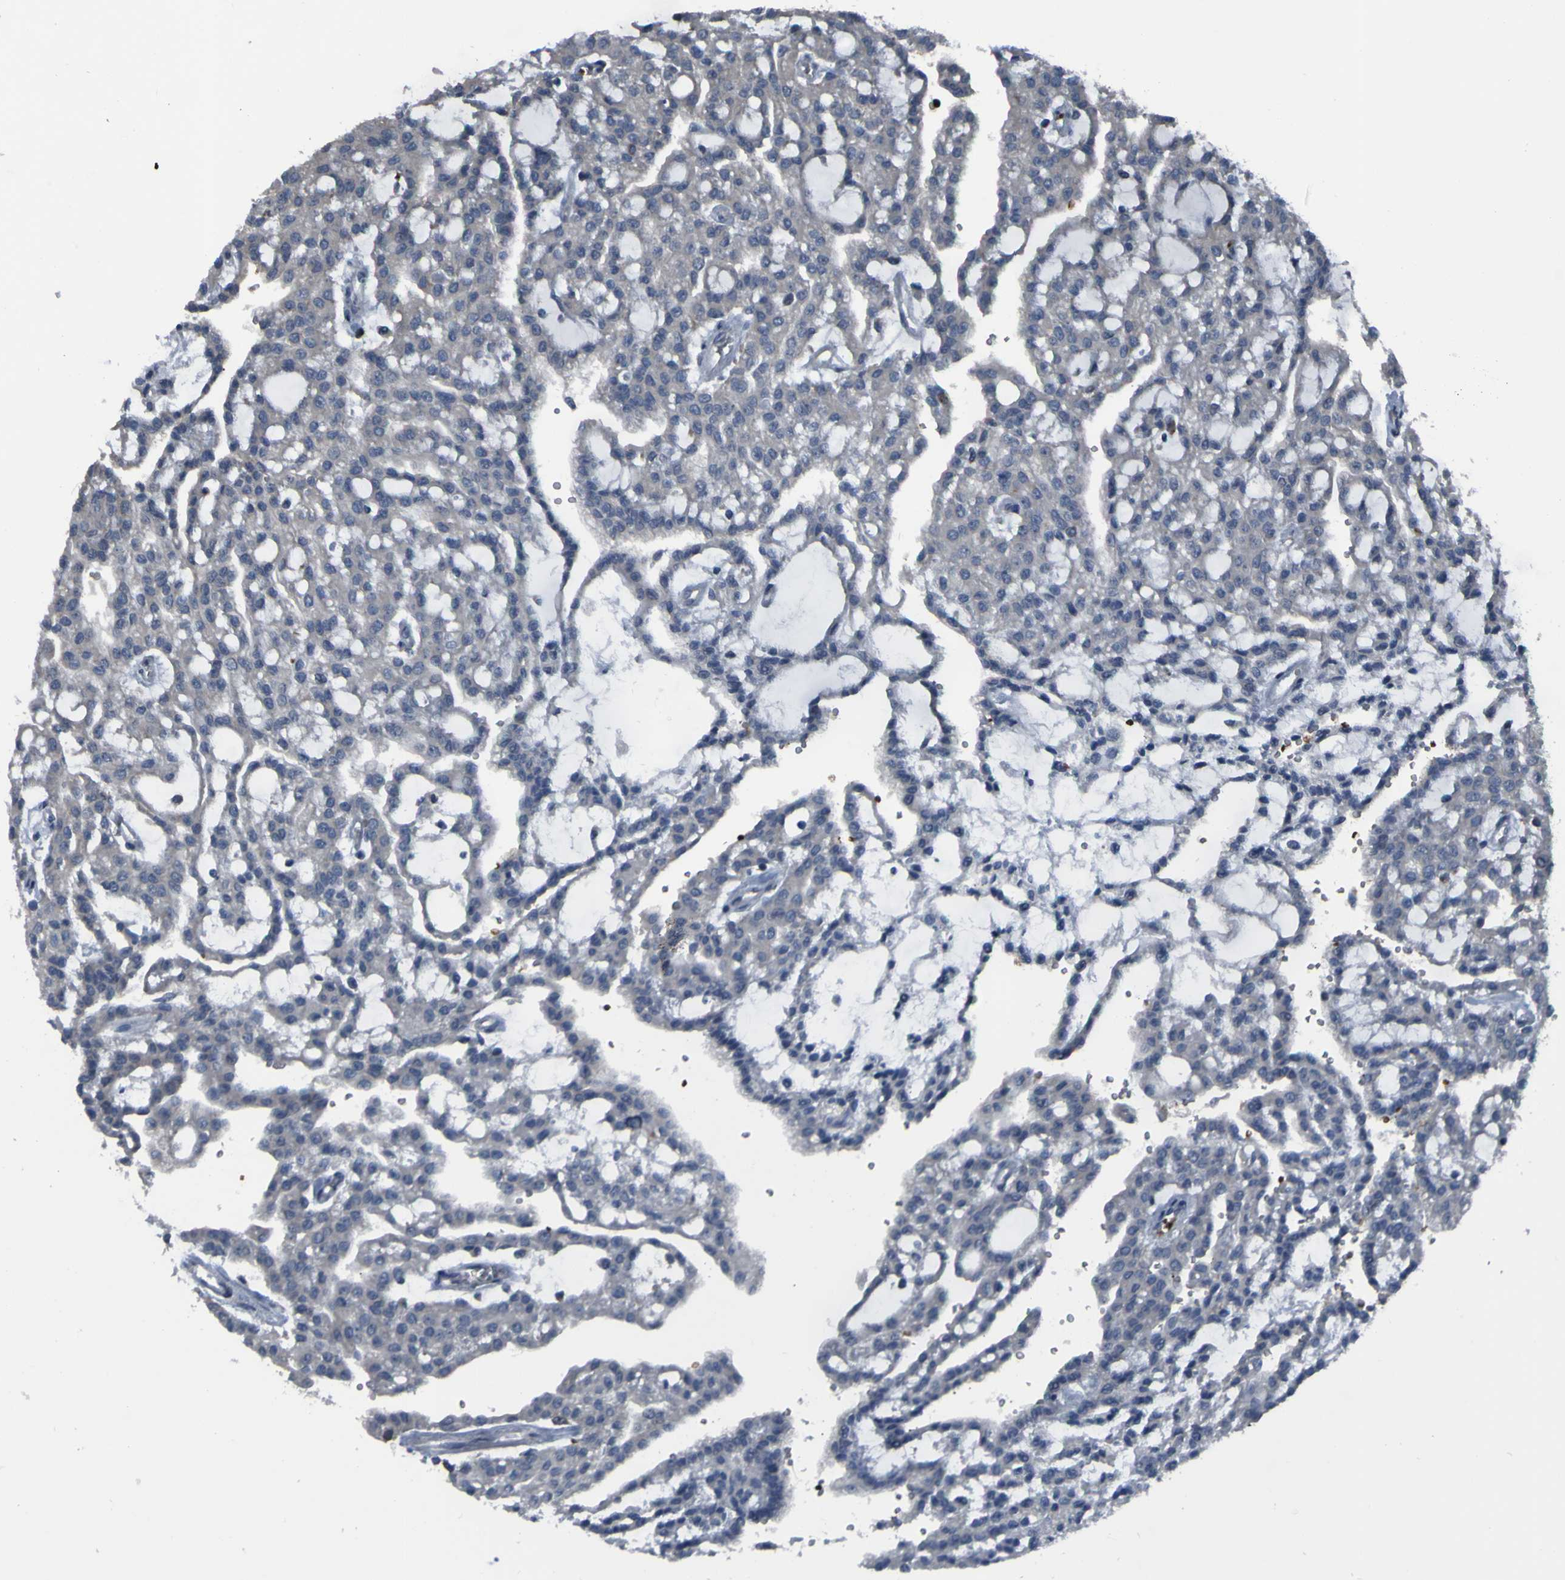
{"staining": {"intensity": "negative", "quantity": "none", "location": "none"}, "tissue": "renal cancer", "cell_type": "Tumor cells", "image_type": "cancer", "snomed": [{"axis": "morphology", "description": "Adenocarcinoma, NOS"}, {"axis": "topography", "description": "Kidney"}], "caption": "An immunohistochemistry (IHC) micrograph of adenocarcinoma (renal) is shown. There is no staining in tumor cells of adenocarcinoma (renal). (IHC, brightfield microscopy, high magnification).", "gene": "GRAMD1A", "patient": {"sex": "male", "age": 63}}